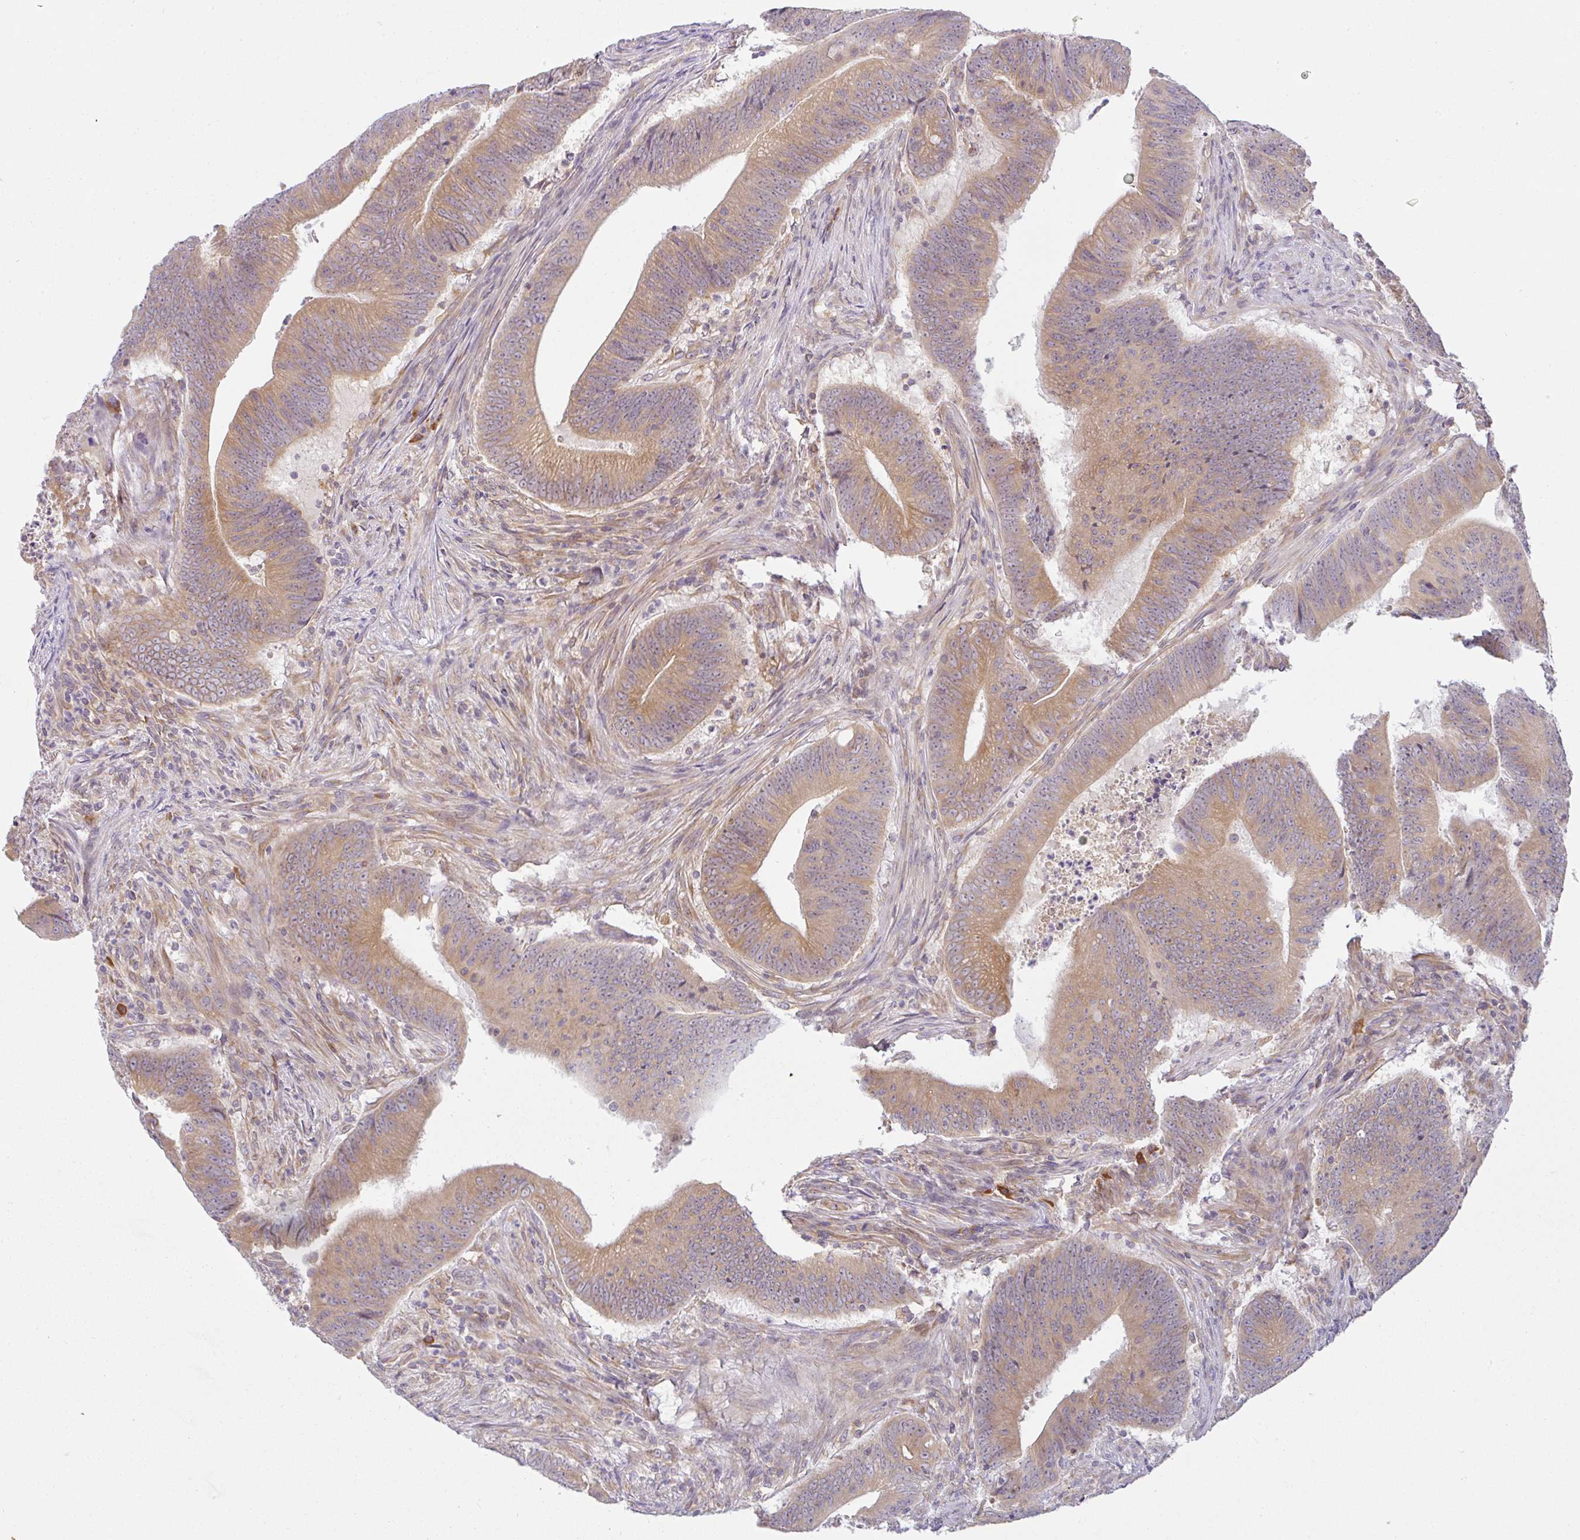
{"staining": {"intensity": "moderate", "quantity": ">75%", "location": "cytoplasmic/membranous"}, "tissue": "colorectal cancer", "cell_type": "Tumor cells", "image_type": "cancer", "snomed": [{"axis": "morphology", "description": "Adenocarcinoma, NOS"}, {"axis": "topography", "description": "Colon"}], "caption": "Tumor cells reveal medium levels of moderate cytoplasmic/membranous positivity in approximately >75% of cells in human adenocarcinoma (colorectal).", "gene": "DERL2", "patient": {"sex": "female", "age": 87}}